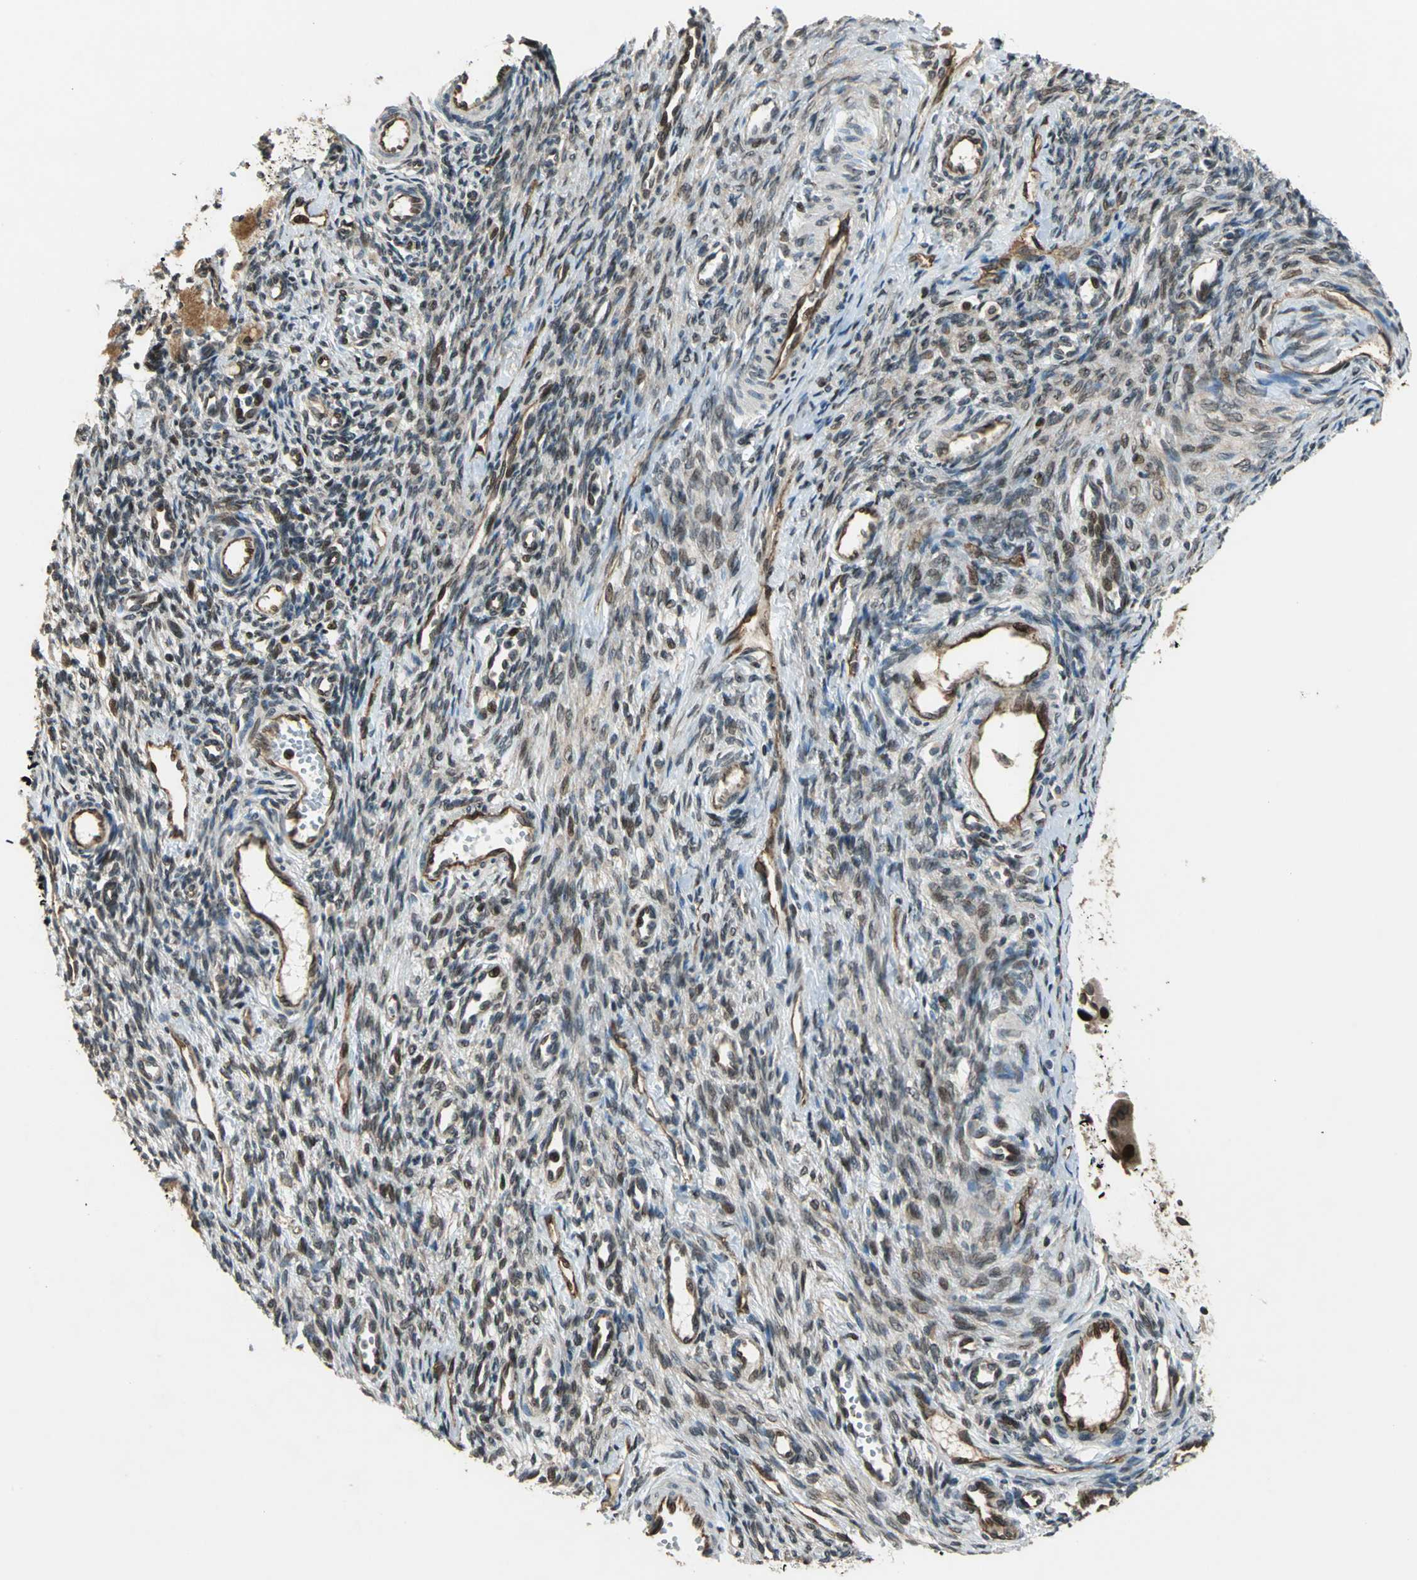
{"staining": {"intensity": "moderate", "quantity": "25%-75%", "location": "nuclear"}, "tissue": "ovary", "cell_type": "Ovarian stroma cells", "image_type": "normal", "snomed": [{"axis": "morphology", "description": "Normal tissue, NOS"}, {"axis": "topography", "description": "Ovary"}], "caption": "IHC of unremarkable ovary exhibits medium levels of moderate nuclear expression in about 25%-75% of ovarian stroma cells. The staining was performed using DAB (3,3'-diaminobenzidine) to visualize the protein expression in brown, while the nuclei were stained in blue with hematoxylin (Magnification: 20x).", "gene": "BRIP1", "patient": {"sex": "female", "age": 33}}